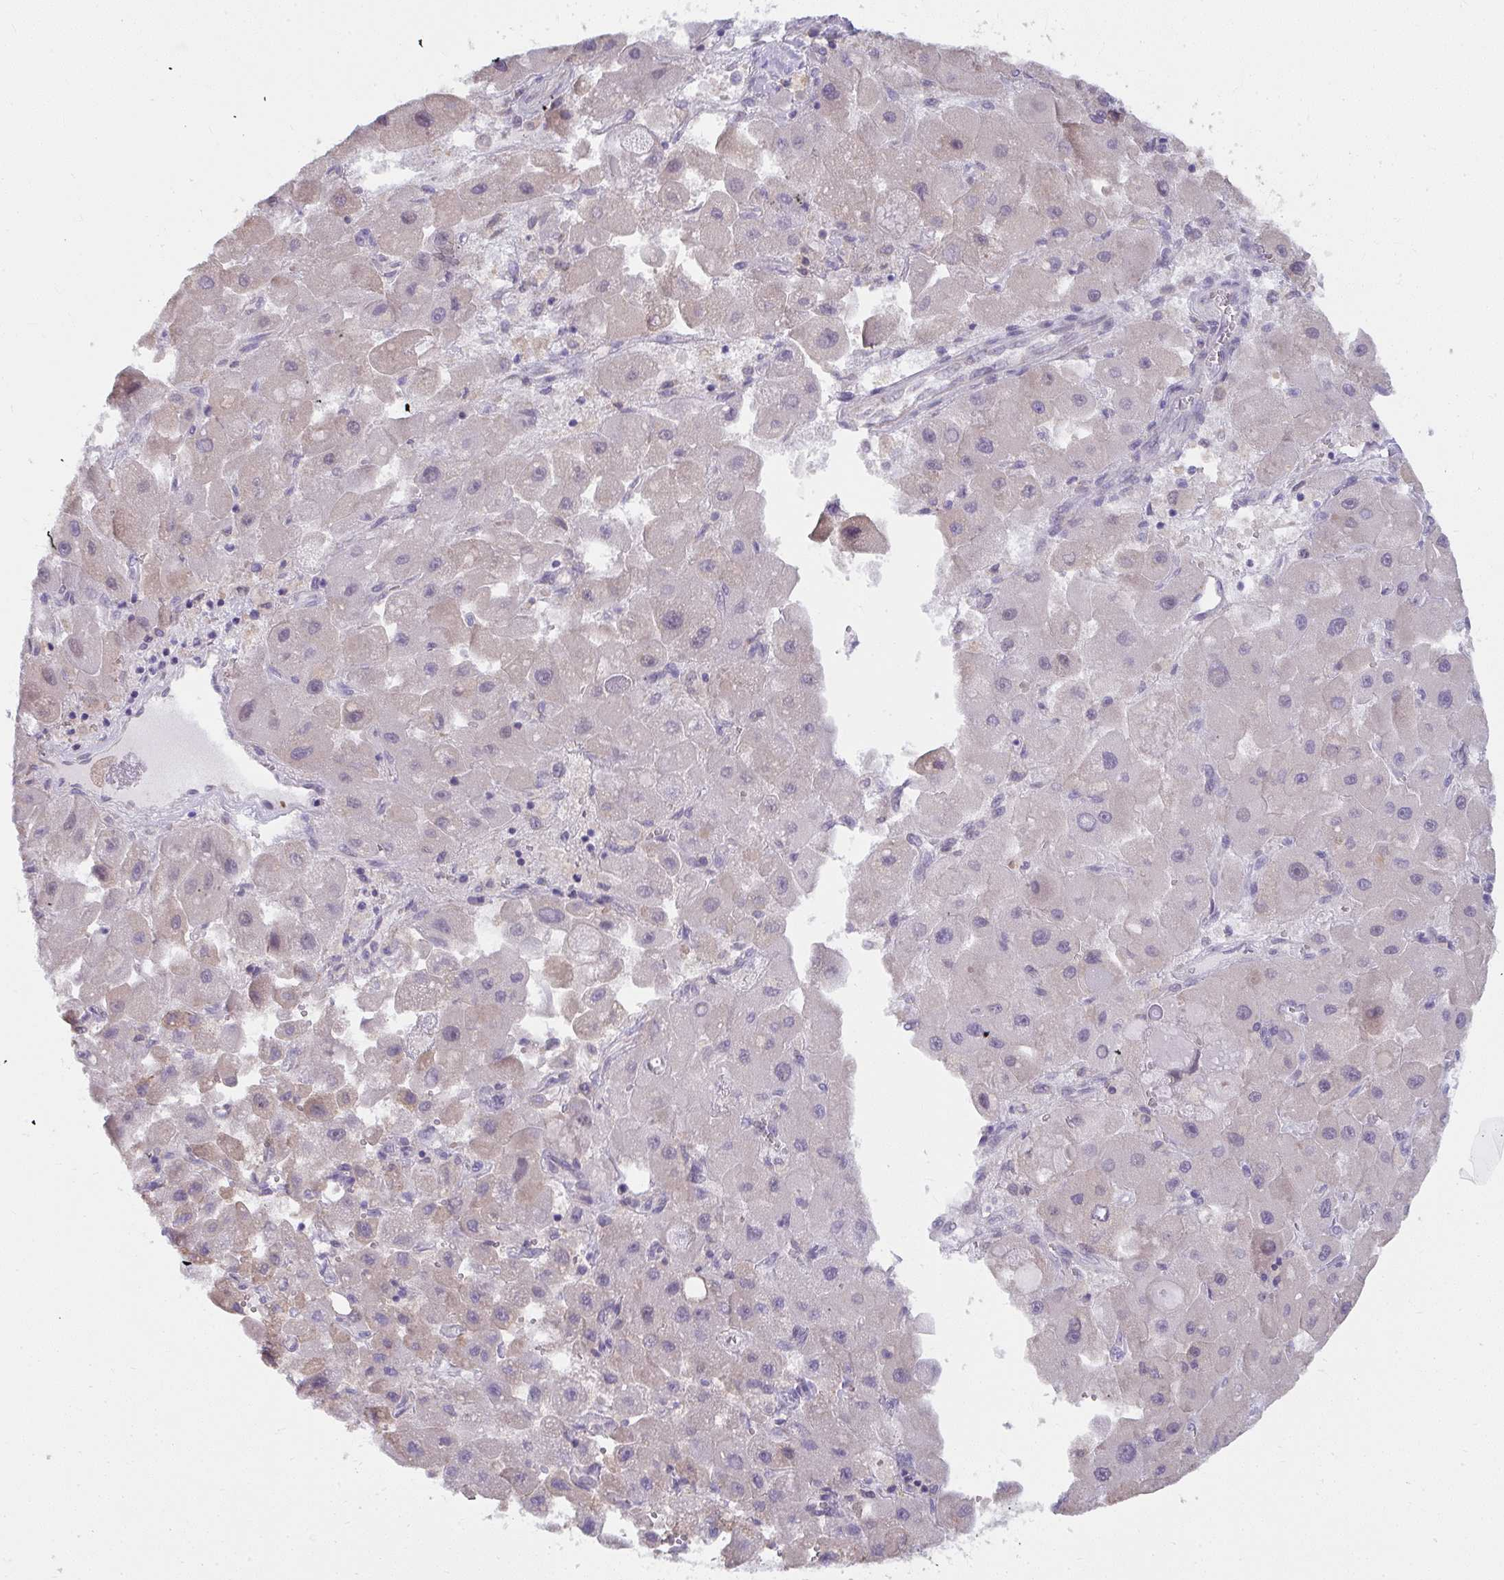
{"staining": {"intensity": "negative", "quantity": "none", "location": "none"}, "tissue": "liver cancer", "cell_type": "Tumor cells", "image_type": "cancer", "snomed": [{"axis": "morphology", "description": "Carcinoma, Hepatocellular, NOS"}, {"axis": "topography", "description": "Liver"}], "caption": "Tumor cells are negative for protein expression in human liver cancer.", "gene": "NMNAT1", "patient": {"sex": "male", "age": 24}}